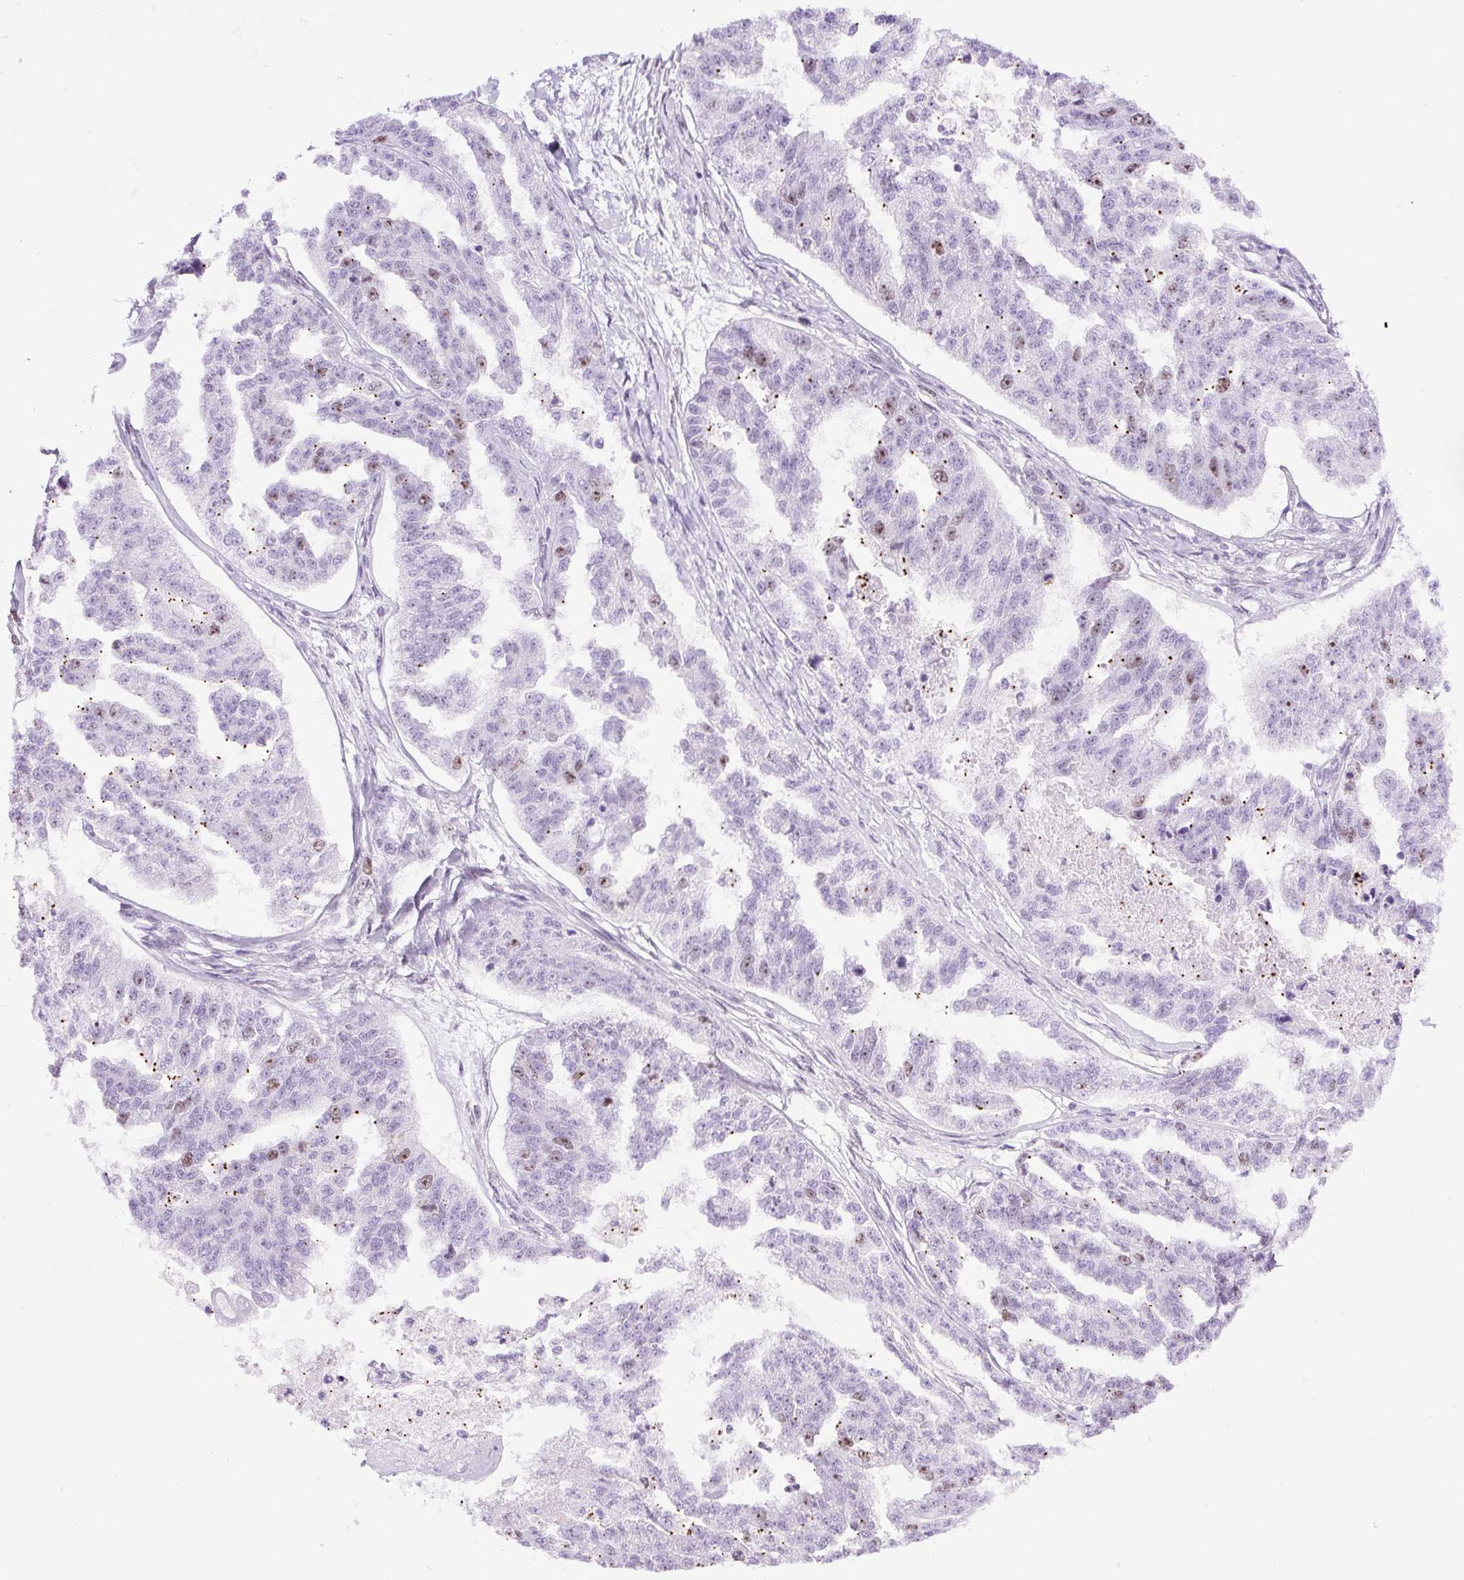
{"staining": {"intensity": "weak", "quantity": "<25%", "location": "nuclear"}, "tissue": "ovarian cancer", "cell_type": "Tumor cells", "image_type": "cancer", "snomed": [{"axis": "morphology", "description": "Cystadenocarcinoma, serous, NOS"}, {"axis": "topography", "description": "Ovary"}], "caption": "Tumor cells are negative for brown protein staining in ovarian cancer.", "gene": "RACGAP1", "patient": {"sex": "female", "age": 58}}